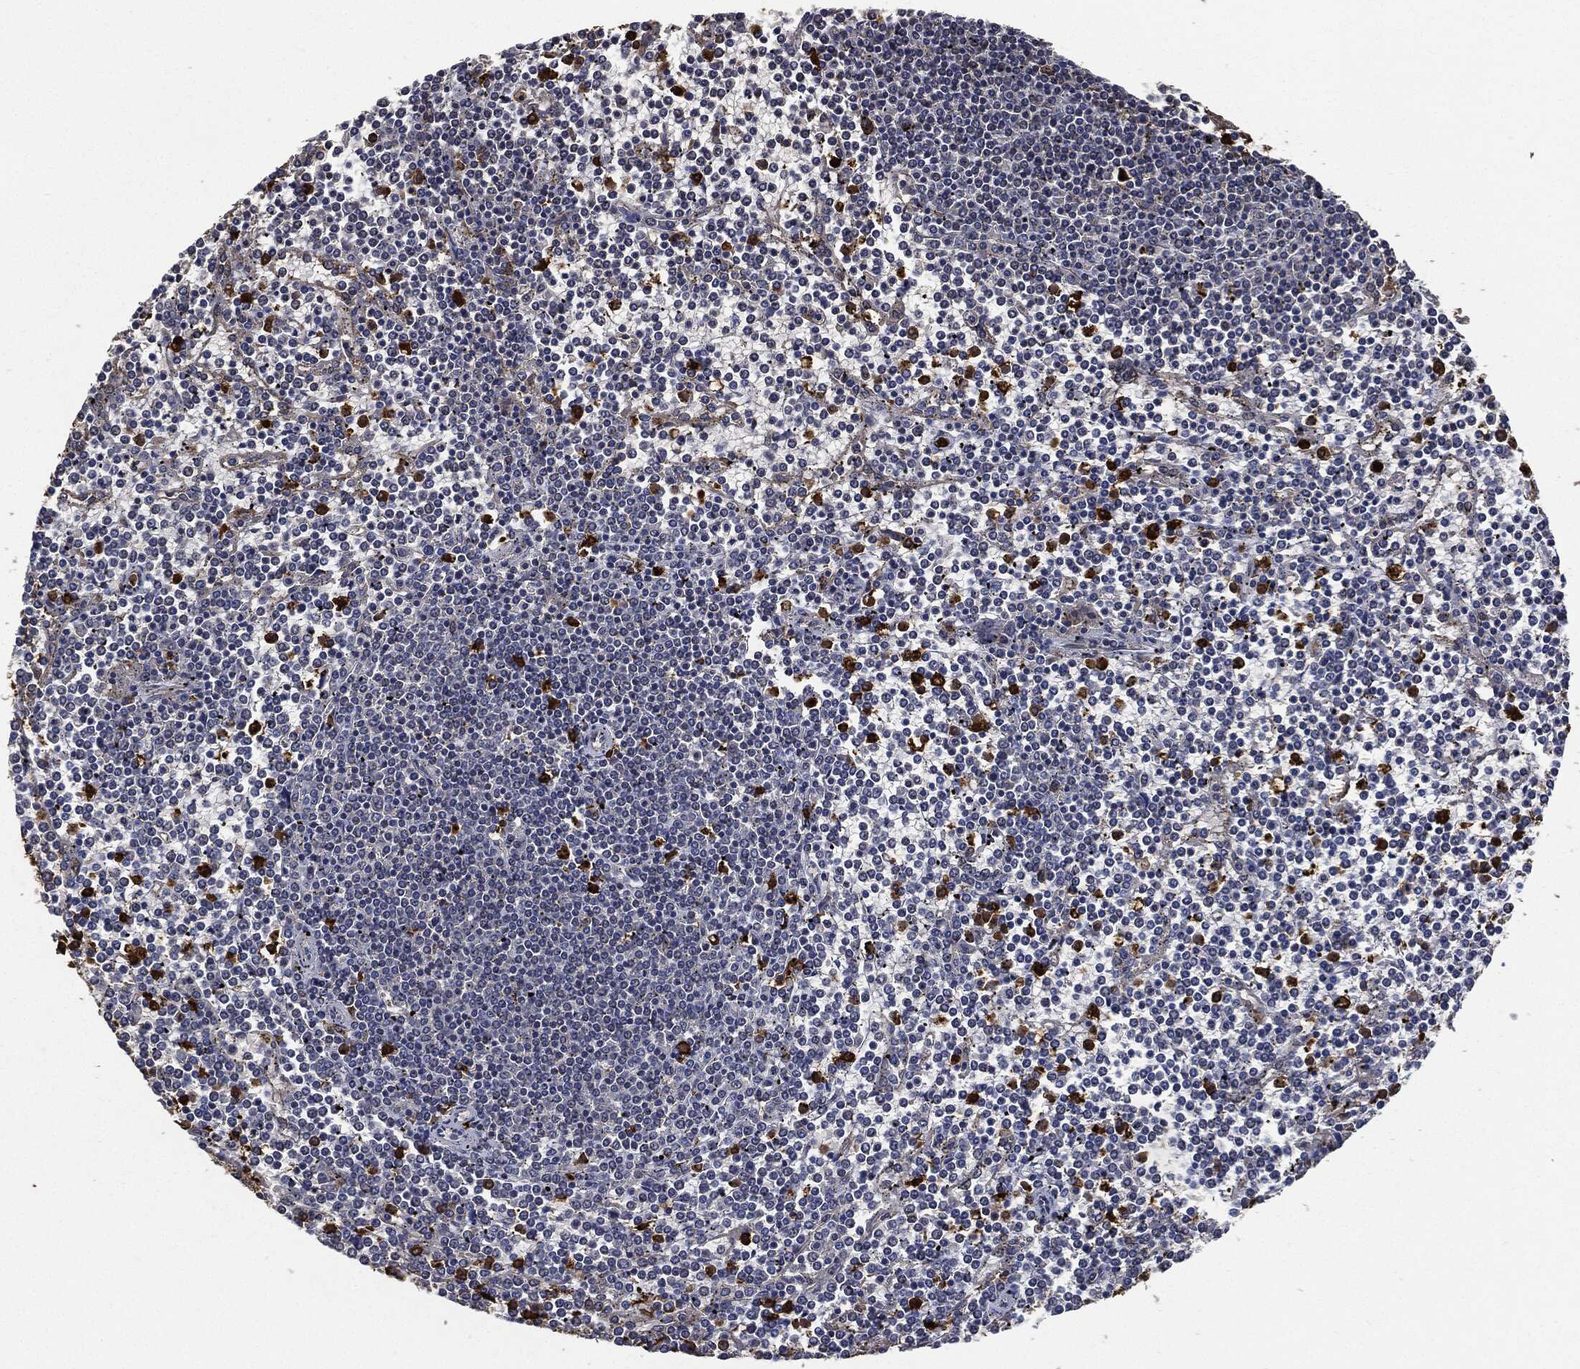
{"staining": {"intensity": "negative", "quantity": "none", "location": "none"}, "tissue": "lymphoma", "cell_type": "Tumor cells", "image_type": "cancer", "snomed": [{"axis": "morphology", "description": "Malignant lymphoma, non-Hodgkin's type, Low grade"}, {"axis": "topography", "description": "Spleen"}], "caption": "The histopathology image shows no staining of tumor cells in lymphoma.", "gene": "S100A9", "patient": {"sex": "female", "age": 19}}